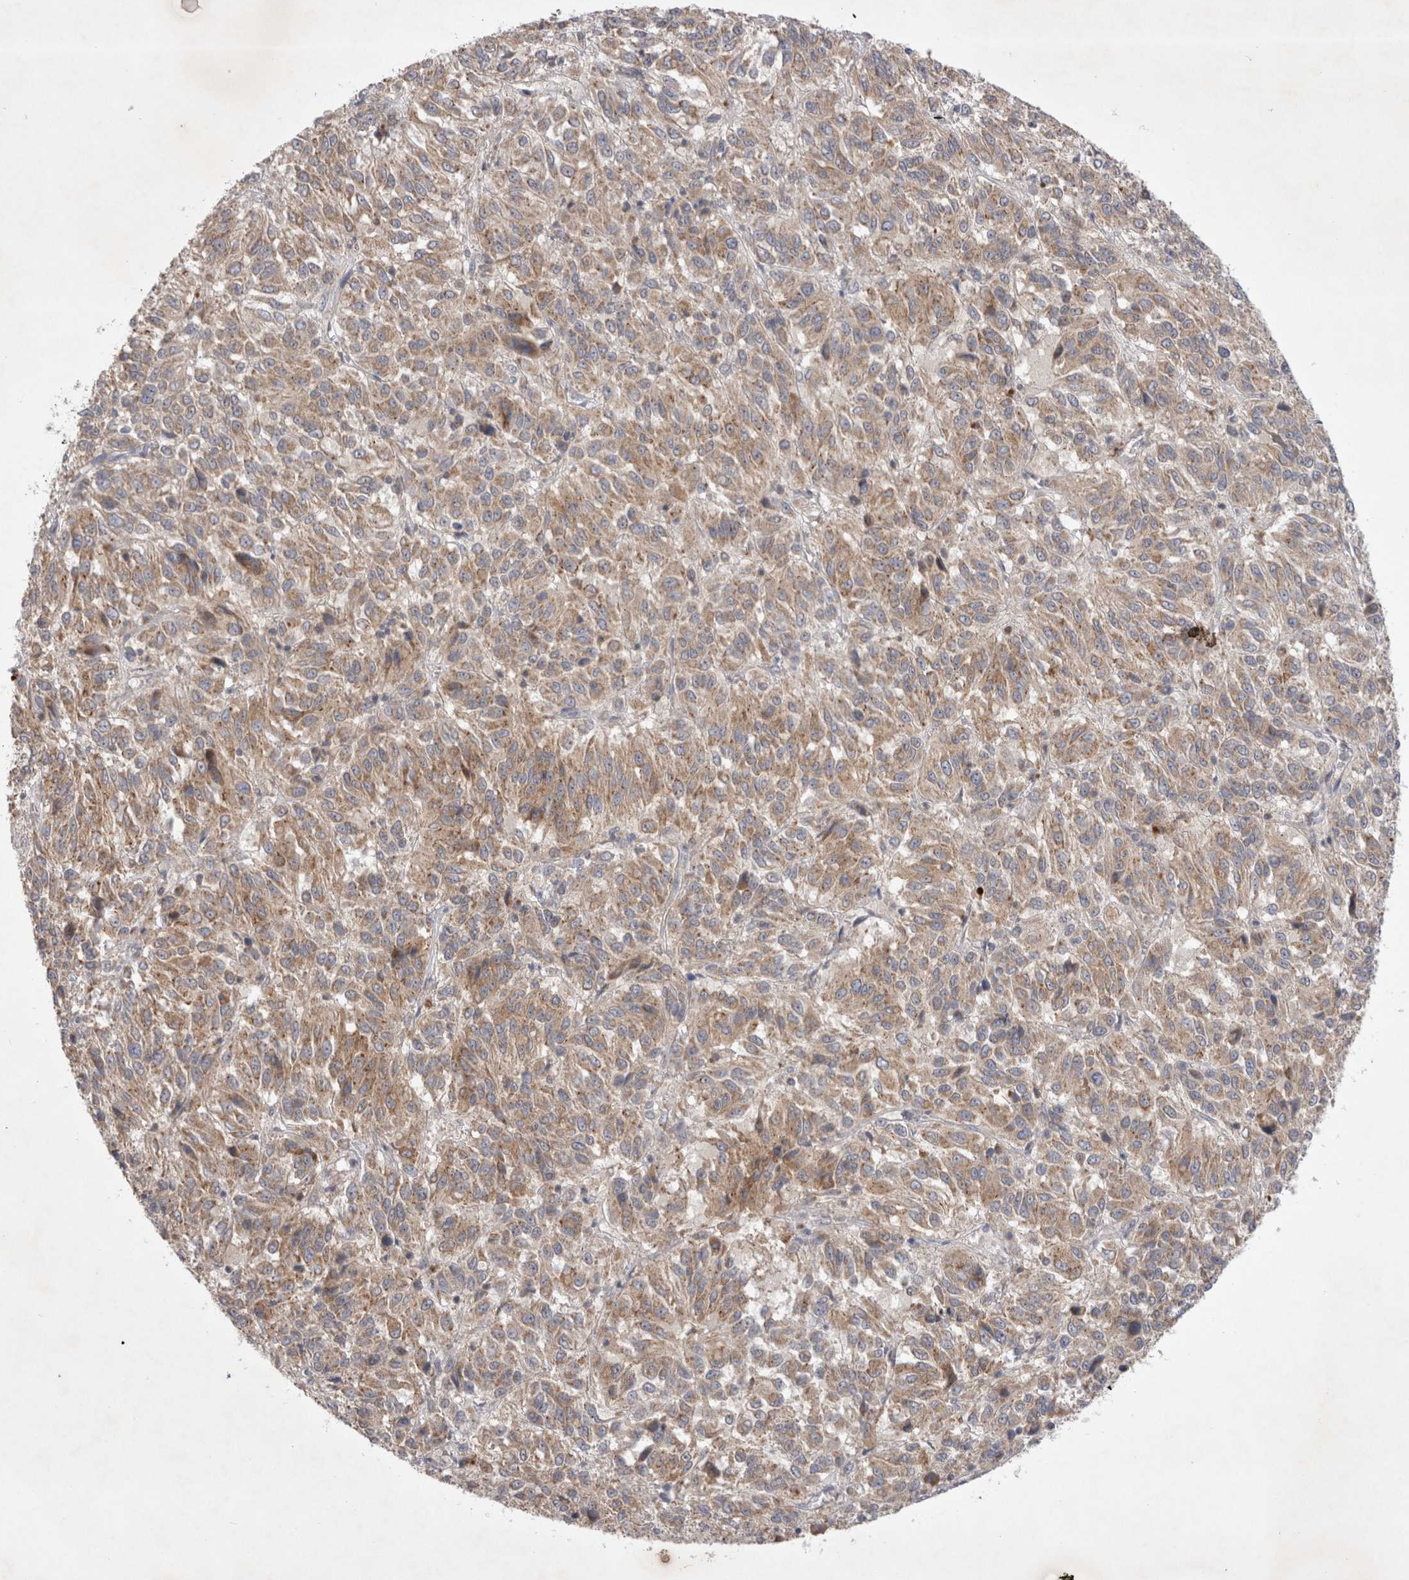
{"staining": {"intensity": "weak", "quantity": ">75%", "location": "cytoplasmic/membranous"}, "tissue": "melanoma", "cell_type": "Tumor cells", "image_type": "cancer", "snomed": [{"axis": "morphology", "description": "Malignant melanoma, Metastatic site"}, {"axis": "topography", "description": "Lung"}], "caption": "Immunohistochemical staining of melanoma shows weak cytoplasmic/membranous protein expression in about >75% of tumor cells.", "gene": "SRD5A3", "patient": {"sex": "male", "age": 64}}